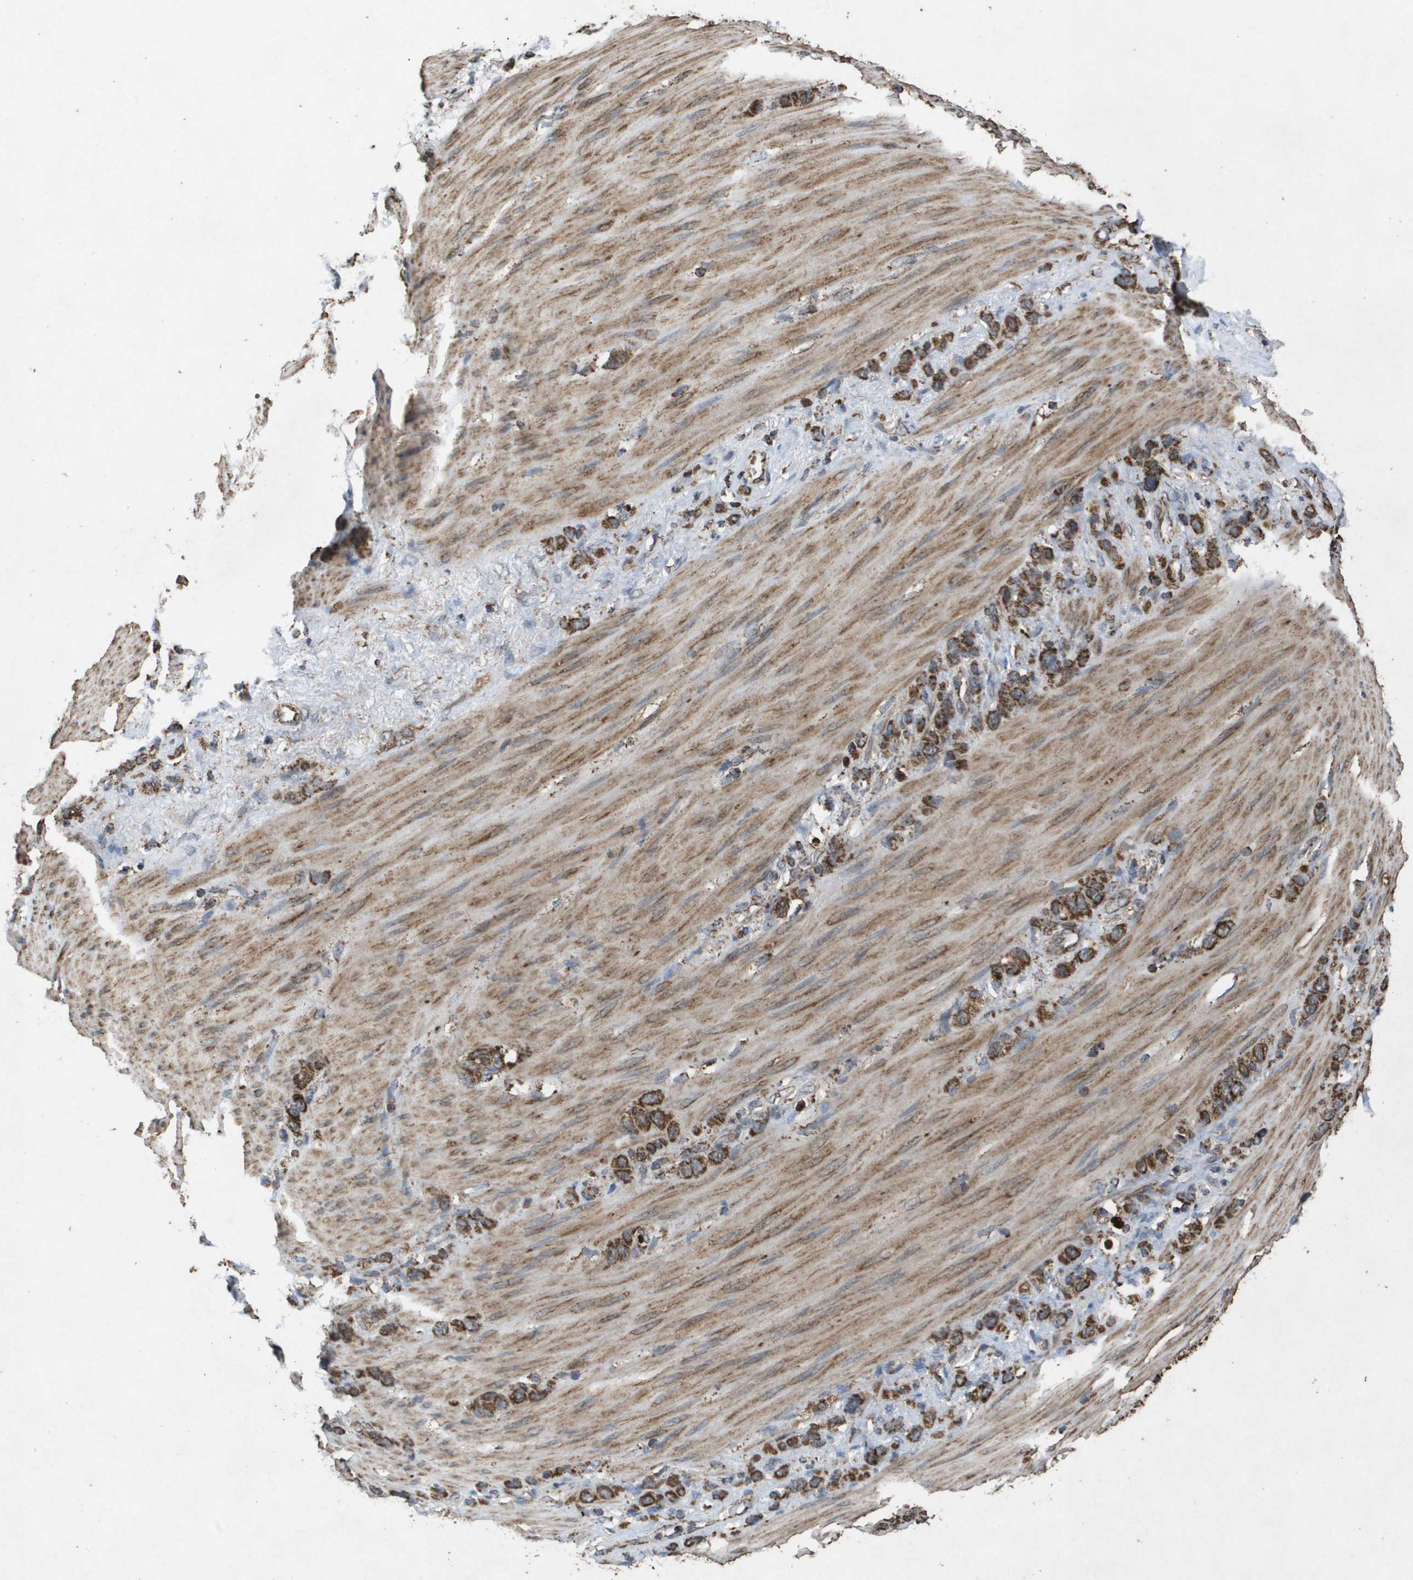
{"staining": {"intensity": "moderate", "quantity": ">75%", "location": "cytoplasmic/membranous"}, "tissue": "stomach cancer", "cell_type": "Tumor cells", "image_type": "cancer", "snomed": [{"axis": "morphology", "description": "Adenocarcinoma, NOS"}, {"axis": "morphology", "description": "Adenocarcinoma, High grade"}, {"axis": "topography", "description": "Stomach, upper"}, {"axis": "topography", "description": "Stomach, lower"}], "caption": "Human stomach cancer stained with a protein marker reveals moderate staining in tumor cells.", "gene": "HSPE1", "patient": {"sex": "female", "age": 65}}